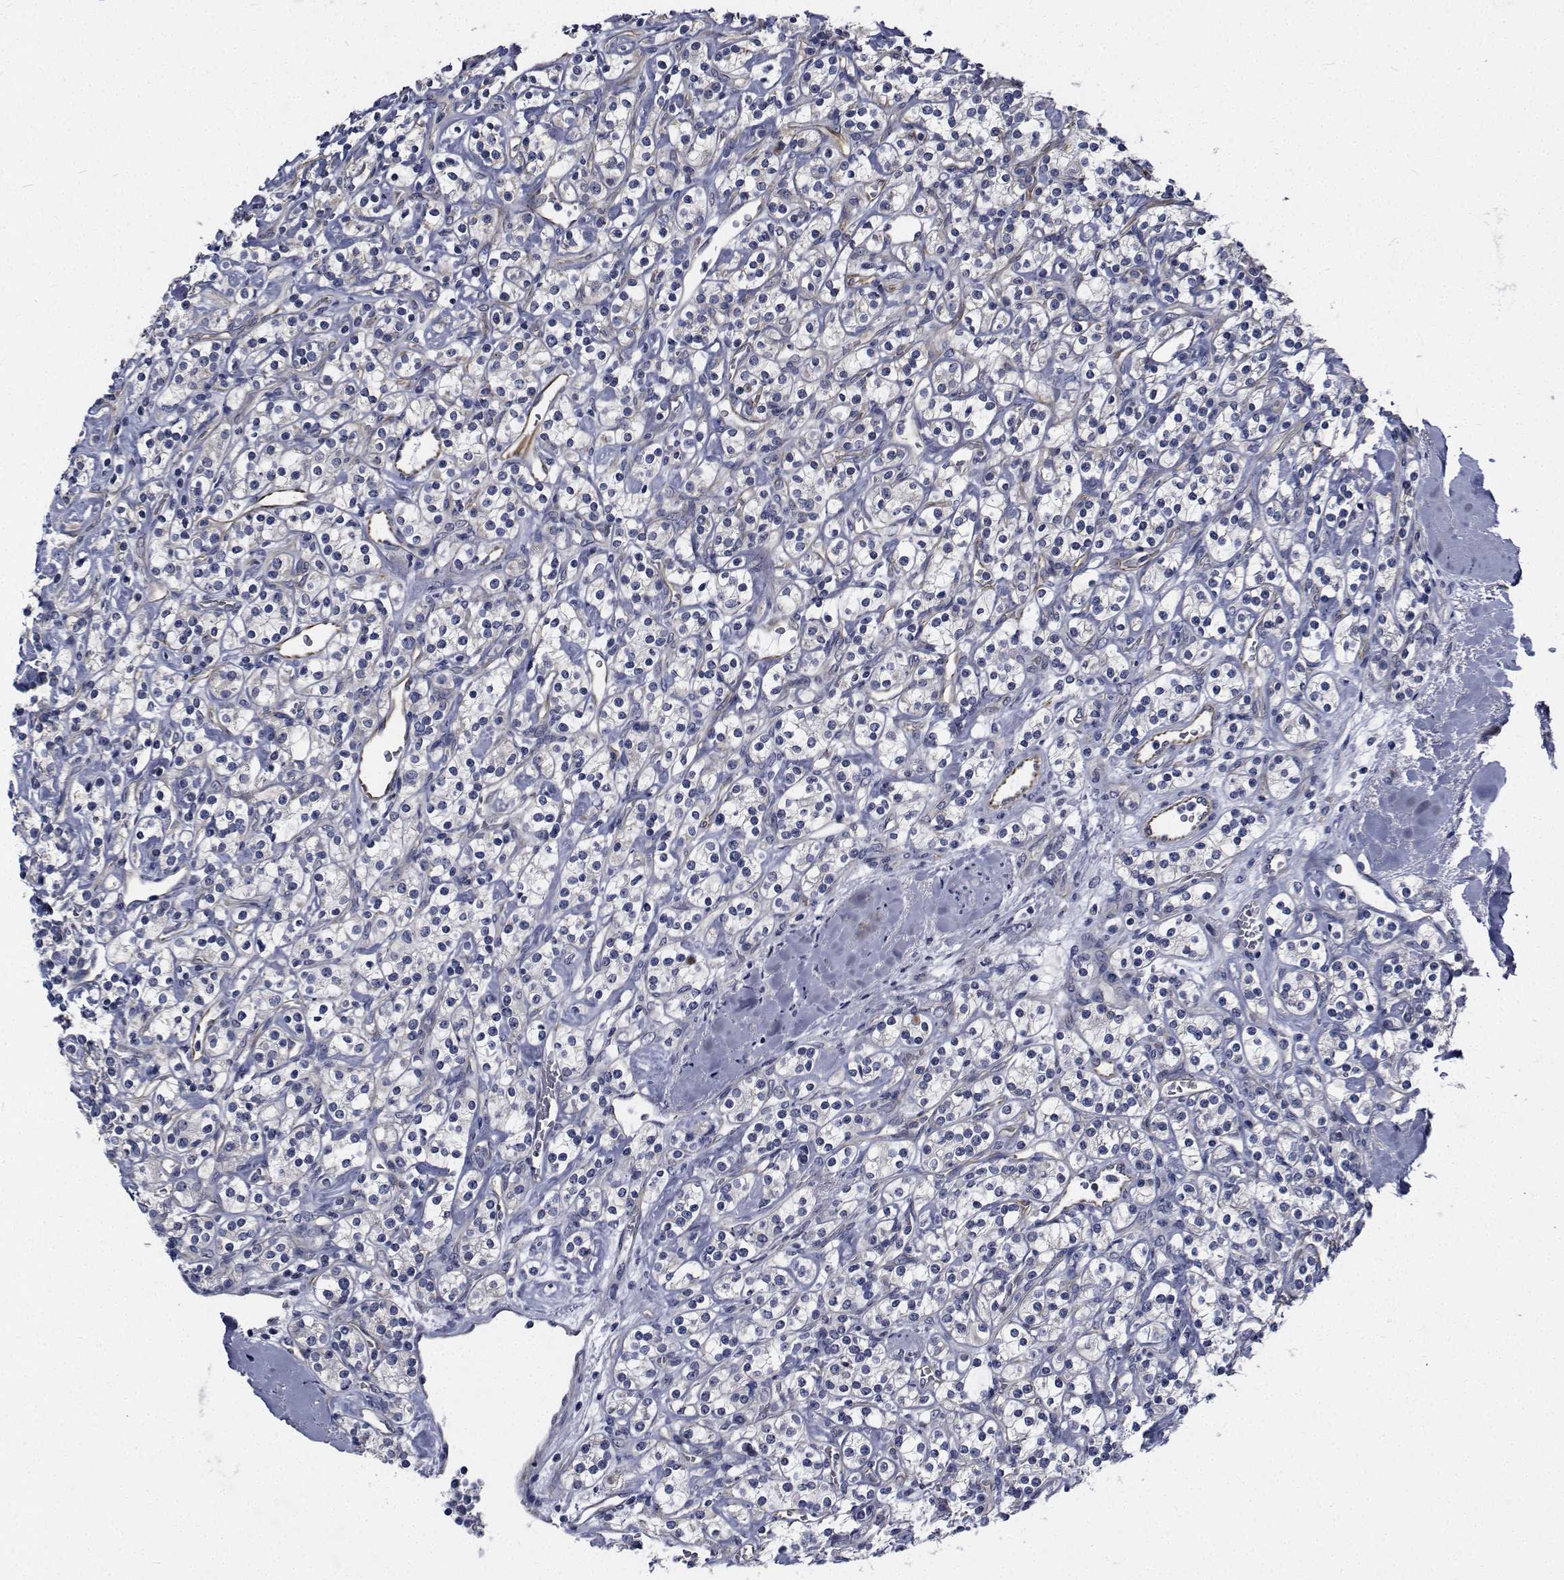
{"staining": {"intensity": "negative", "quantity": "none", "location": "none"}, "tissue": "renal cancer", "cell_type": "Tumor cells", "image_type": "cancer", "snomed": [{"axis": "morphology", "description": "Adenocarcinoma, NOS"}, {"axis": "topography", "description": "Kidney"}], "caption": "Immunohistochemistry (IHC) photomicrograph of human renal adenocarcinoma stained for a protein (brown), which displays no expression in tumor cells.", "gene": "TTBK1", "patient": {"sex": "male", "age": 77}}